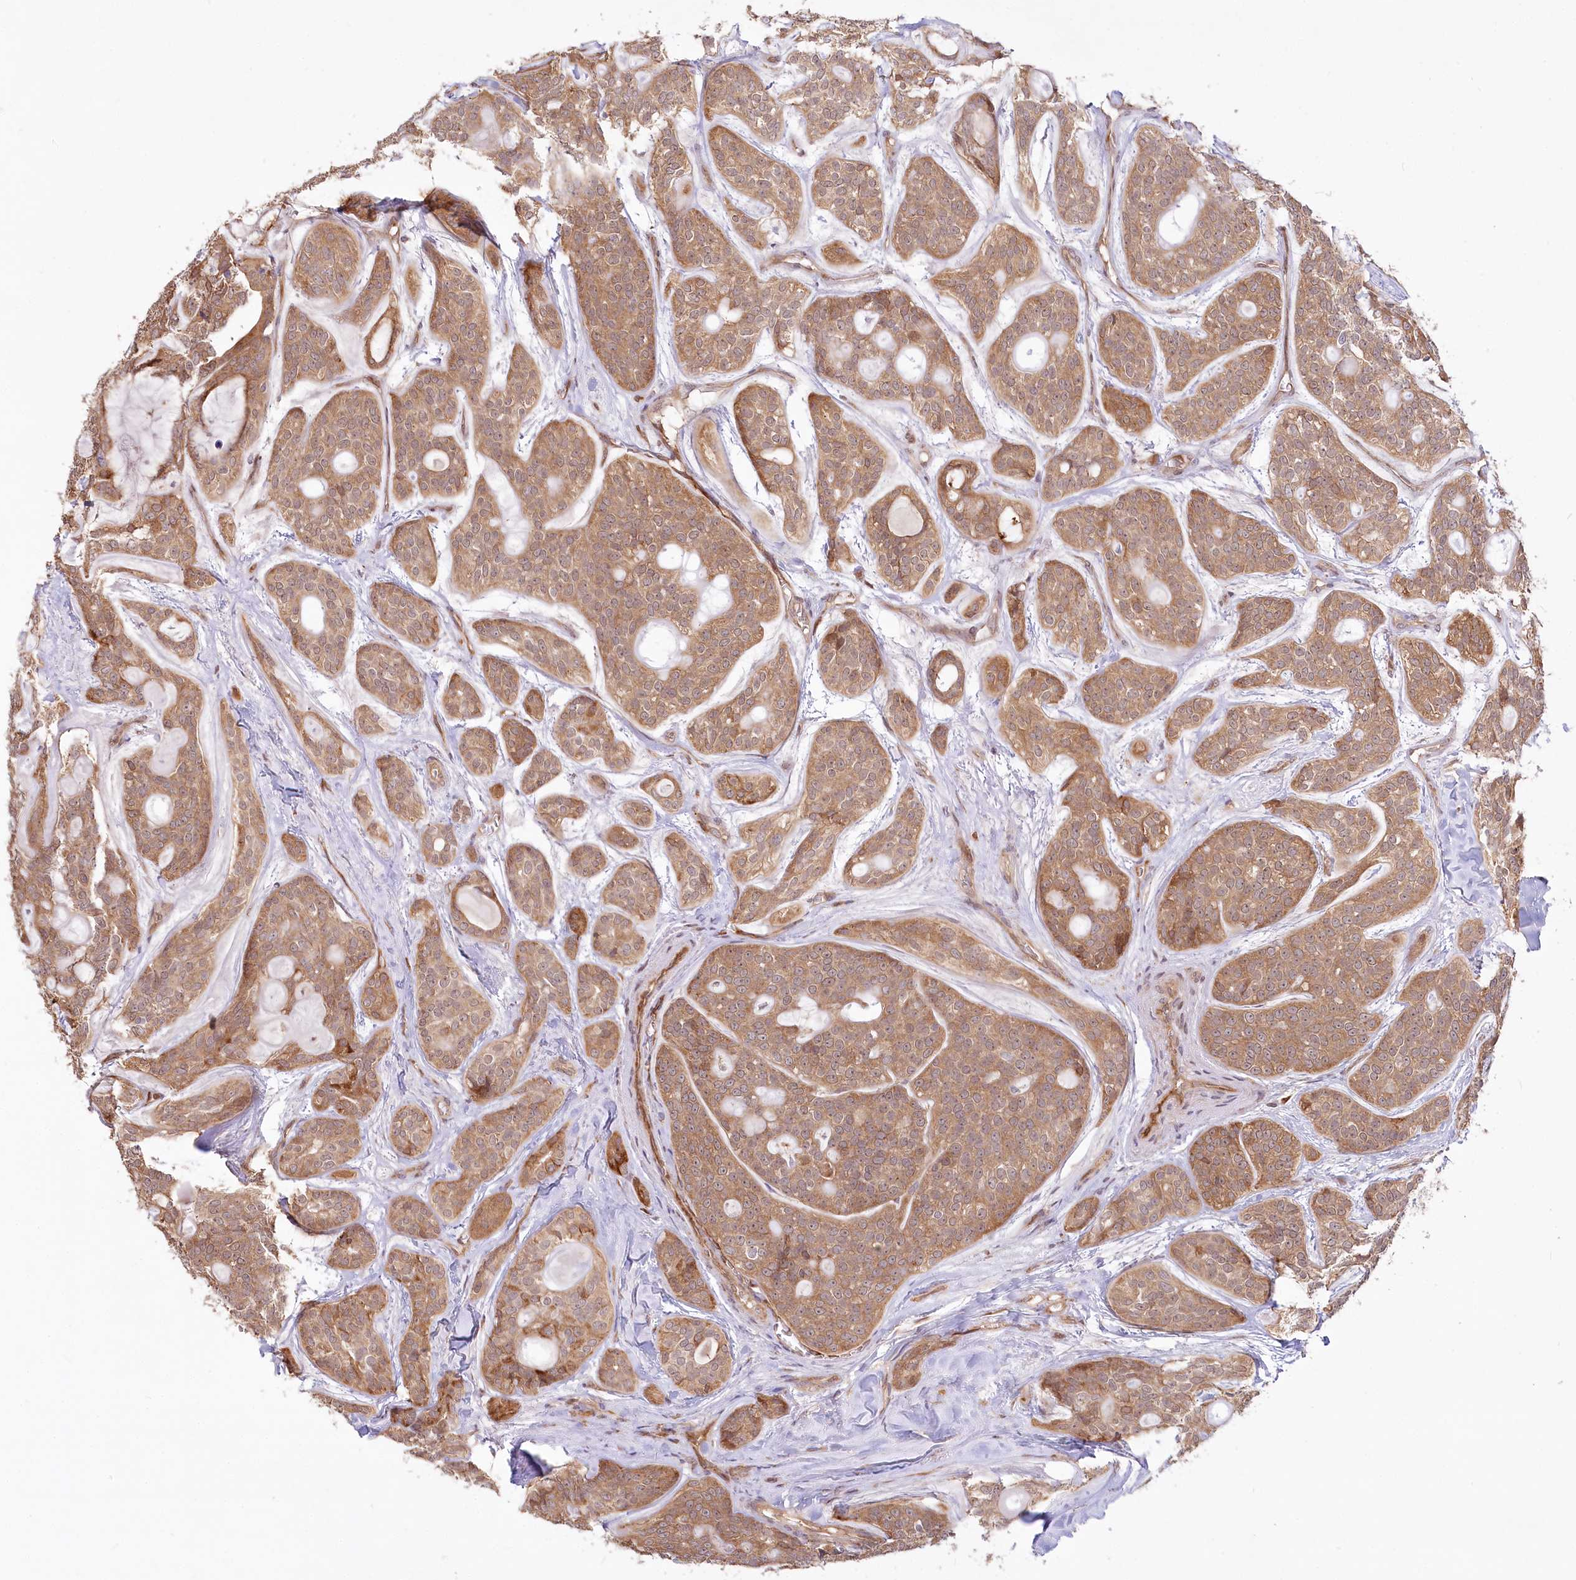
{"staining": {"intensity": "moderate", "quantity": ">75%", "location": "cytoplasmic/membranous"}, "tissue": "head and neck cancer", "cell_type": "Tumor cells", "image_type": "cancer", "snomed": [{"axis": "morphology", "description": "Adenocarcinoma, NOS"}, {"axis": "topography", "description": "Head-Neck"}], "caption": "Moderate cytoplasmic/membranous staining for a protein is appreciated in approximately >75% of tumor cells of head and neck cancer (adenocarcinoma) using immunohistochemistry.", "gene": "CEP70", "patient": {"sex": "male", "age": 66}}